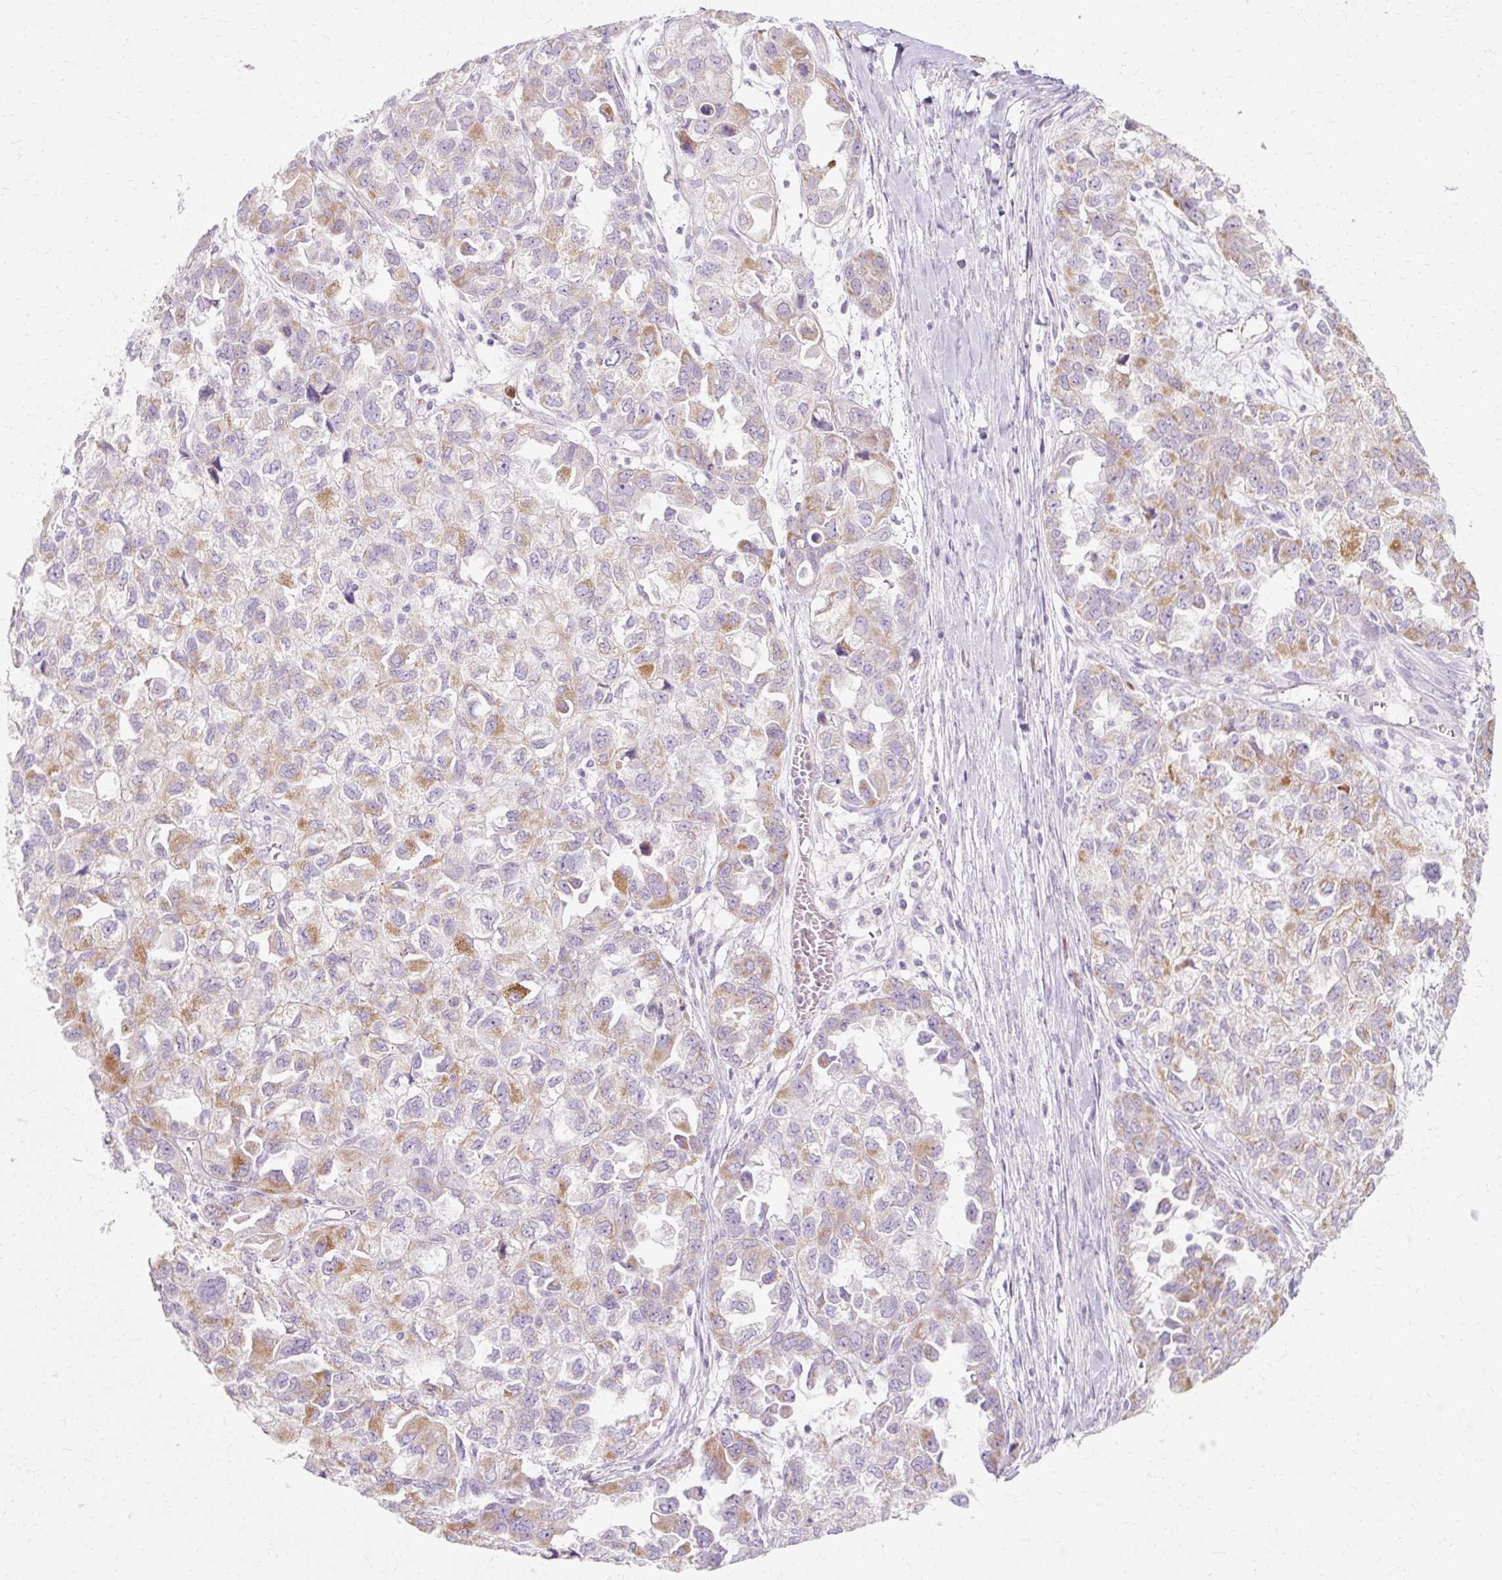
{"staining": {"intensity": "moderate", "quantity": "25%-75%", "location": "cytoplasmic/membranous"}, "tissue": "ovarian cancer", "cell_type": "Tumor cells", "image_type": "cancer", "snomed": [{"axis": "morphology", "description": "Cystadenocarcinoma, serous, NOS"}, {"axis": "topography", "description": "Ovary"}], "caption": "Human ovarian serous cystadenocarcinoma stained for a protein (brown) exhibits moderate cytoplasmic/membranous positive positivity in approximately 25%-75% of tumor cells.", "gene": "HSD11B1", "patient": {"sex": "female", "age": 84}}